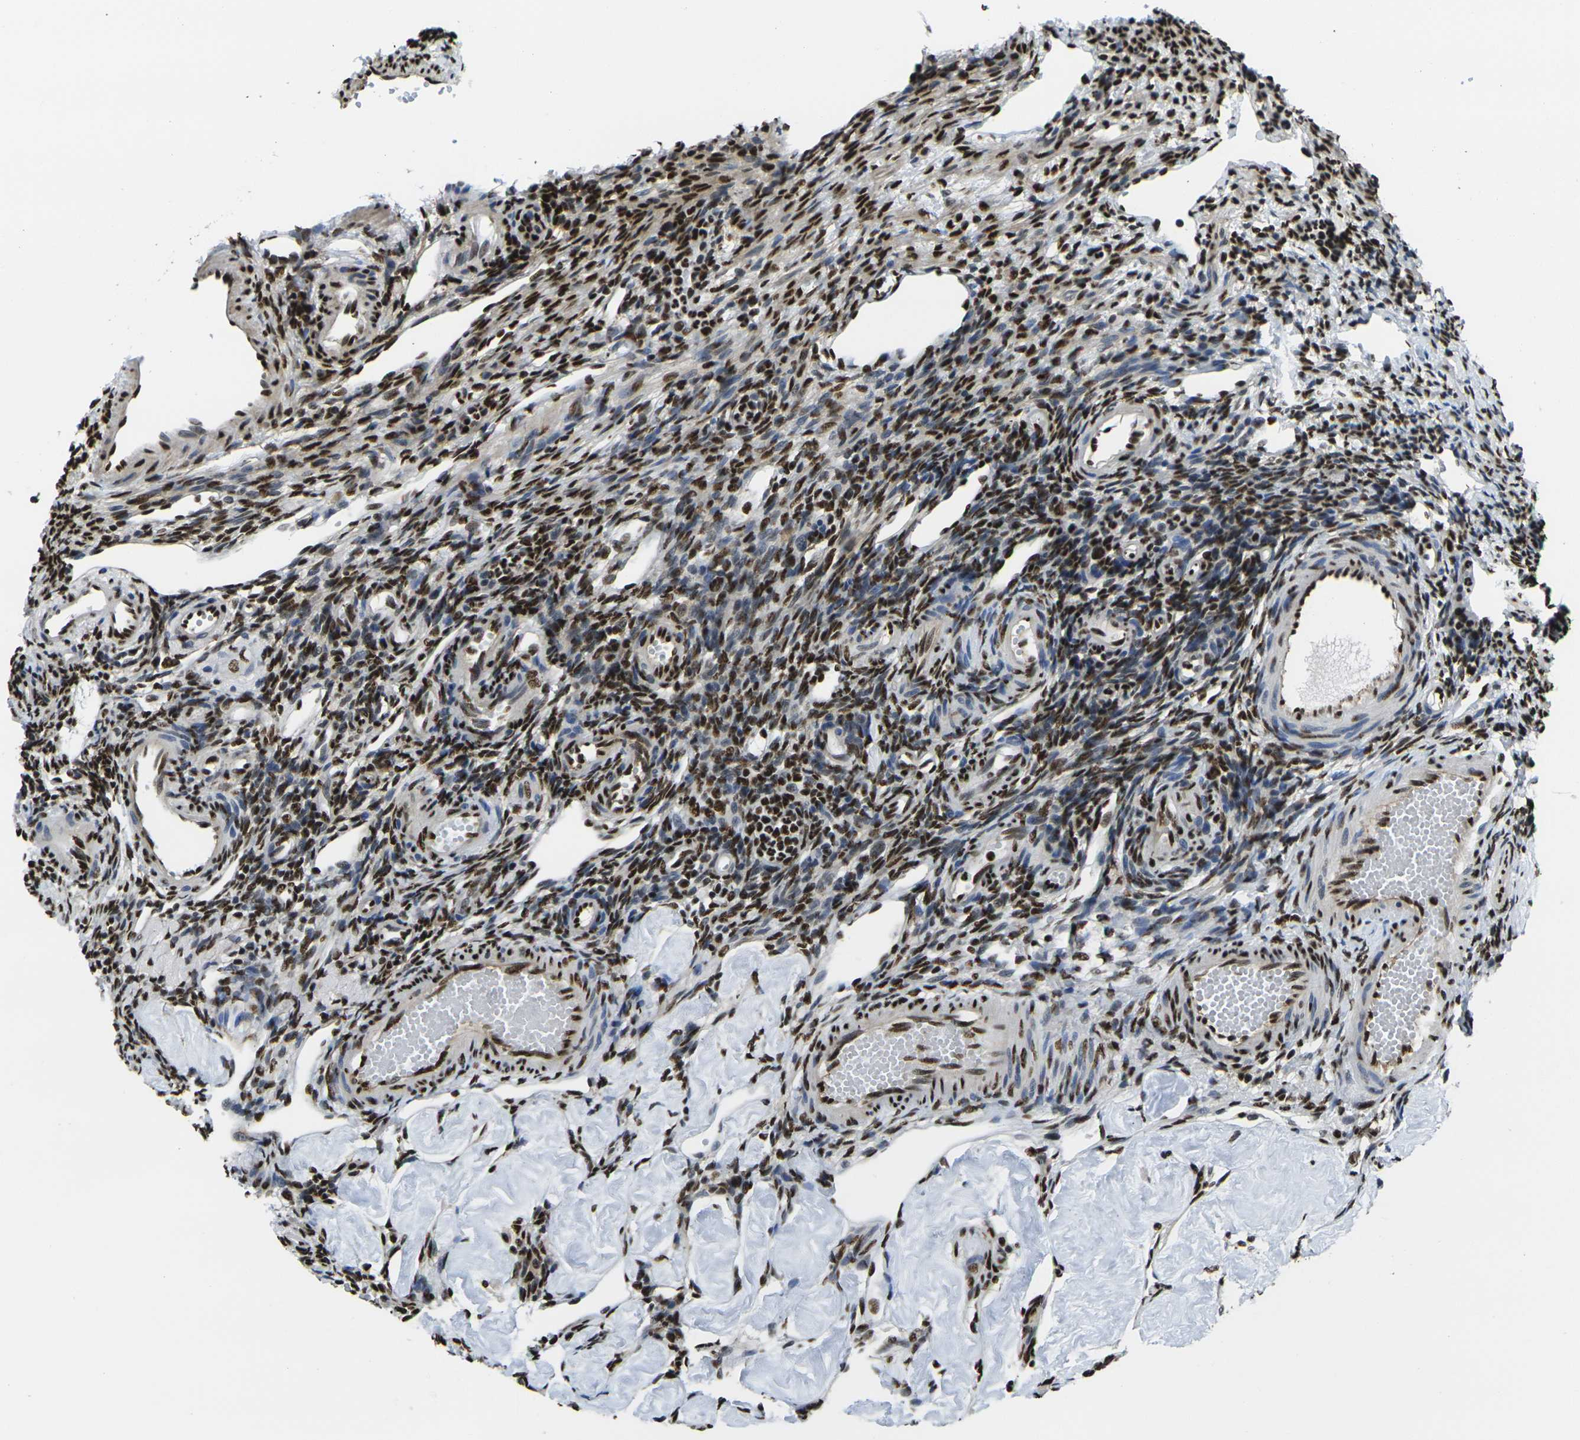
{"staining": {"intensity": "strong", "quantity": ">75%", "location": "nuclear"}, "tissue": "ovary", "cell_type": "Ovarian stroma cells", "image_type": "normal", "snomed": [{"axis": "morphology", "description": "Normal tissue, NOS"}, {"axis": "topography", "description": "Ovary"}], "caption": "Immunohistochemistry histopathology image of normal ovary: human ovary stained using immunohistochemistry exhibits high levels of strong protein expression localized specifically in the nuclear of ovarian stroma cells, appearing as a nuclear brown color.", "gene": "SMARCC1", "patient": {"sex": "female", "age": 33}}